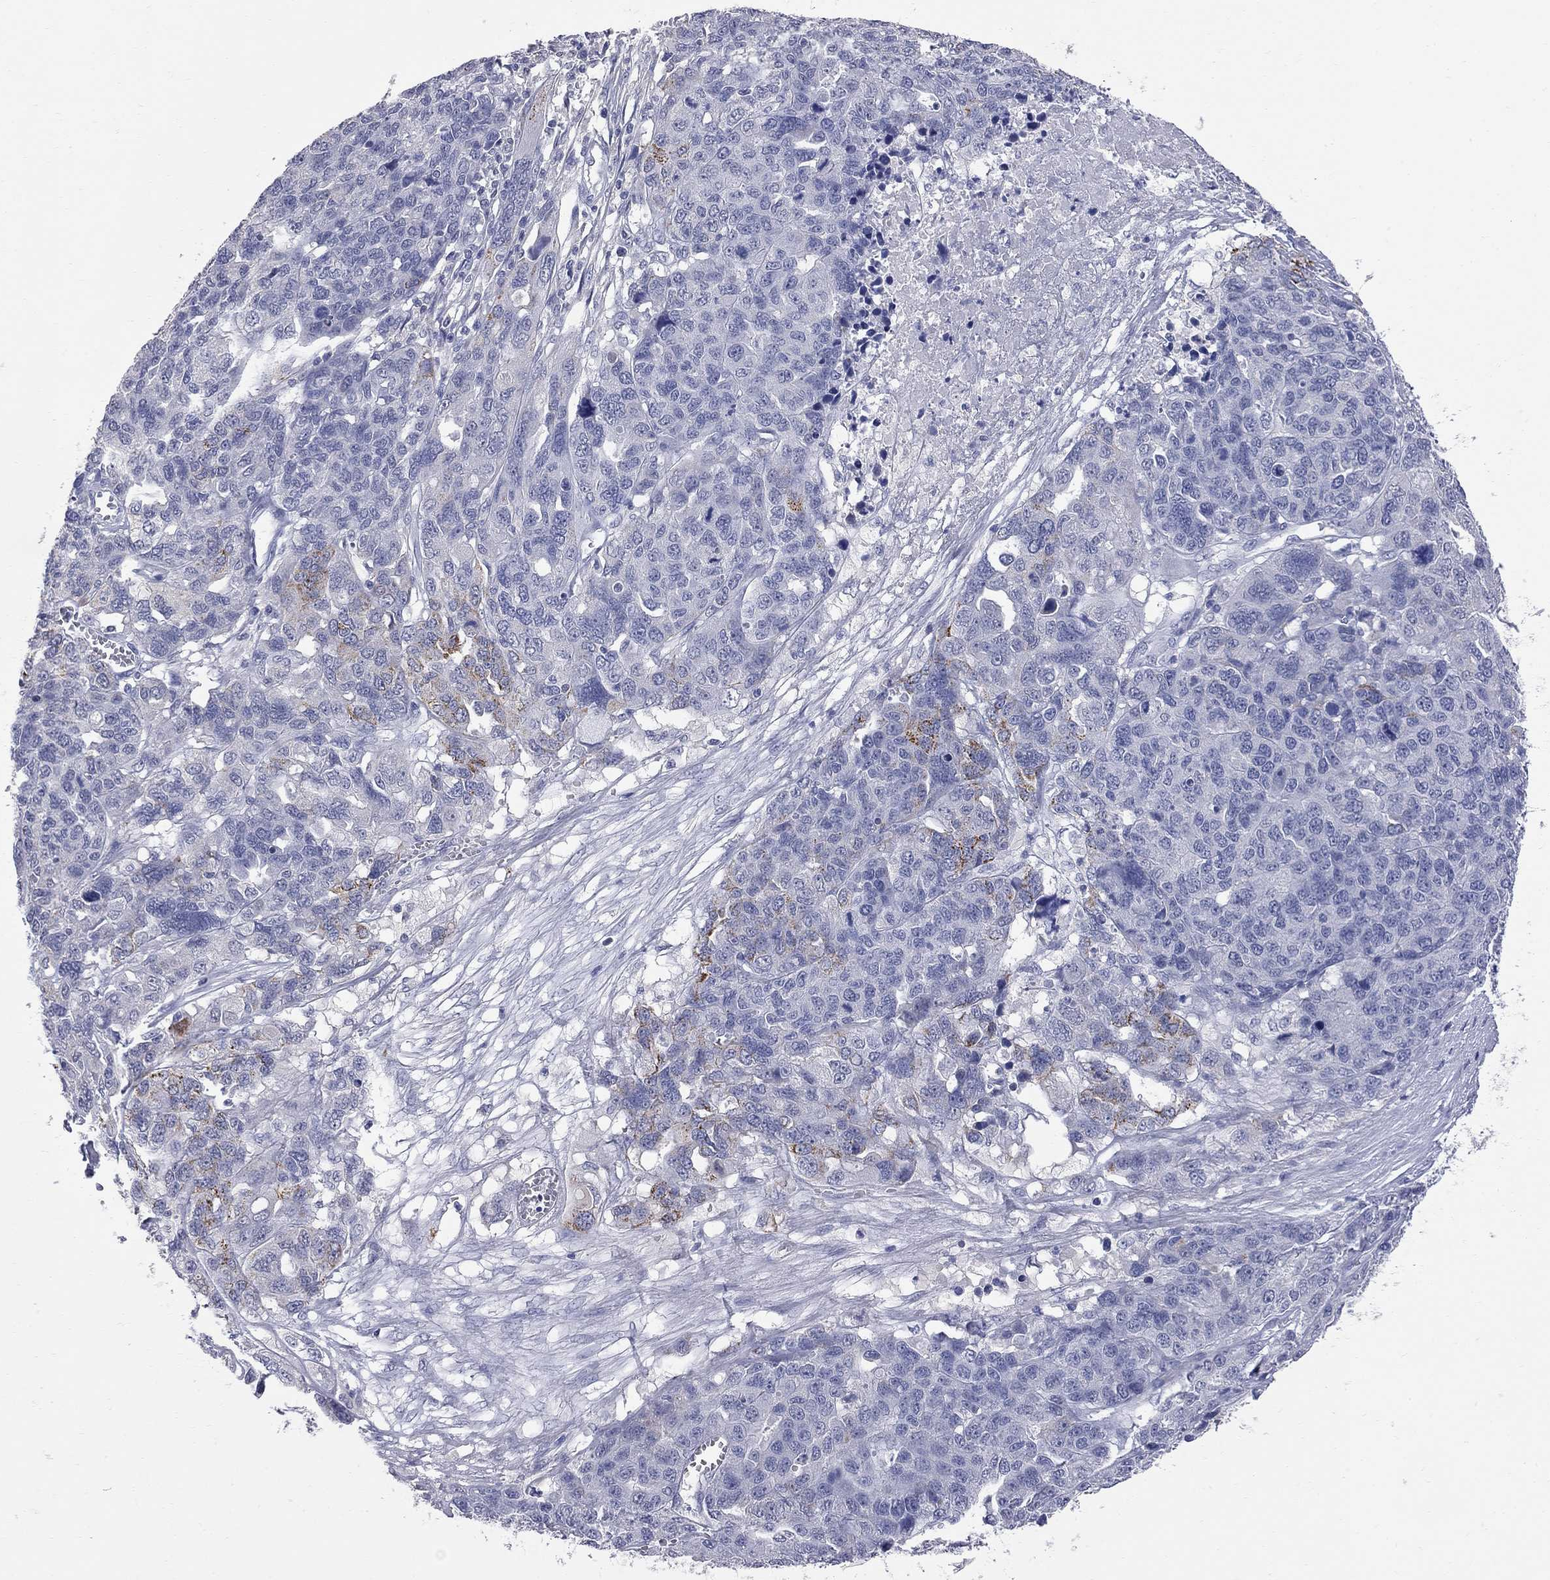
{"staining": {"intensity": "moderate", "quantity": "<25%", "location": "cytoplasmic/membranous"}, "tissue": "ovarian cancer", "cell_type": "Tumor cells", "image_type": "cancer", "snomed": [{"axis": "morphology", "description": "Cystadenocarcinoma, serous, NOS"}, {"axis": "topography", "description": "Ovary"}], "caption": "The photomicrograph demonstrates staining of ovarian cancer, revealing moderate cytoplasmic/membranous protein expression (brown color) within tumor cells.", "gene": "FAM221B", "patient": {"sex": "female", "age": 87}}